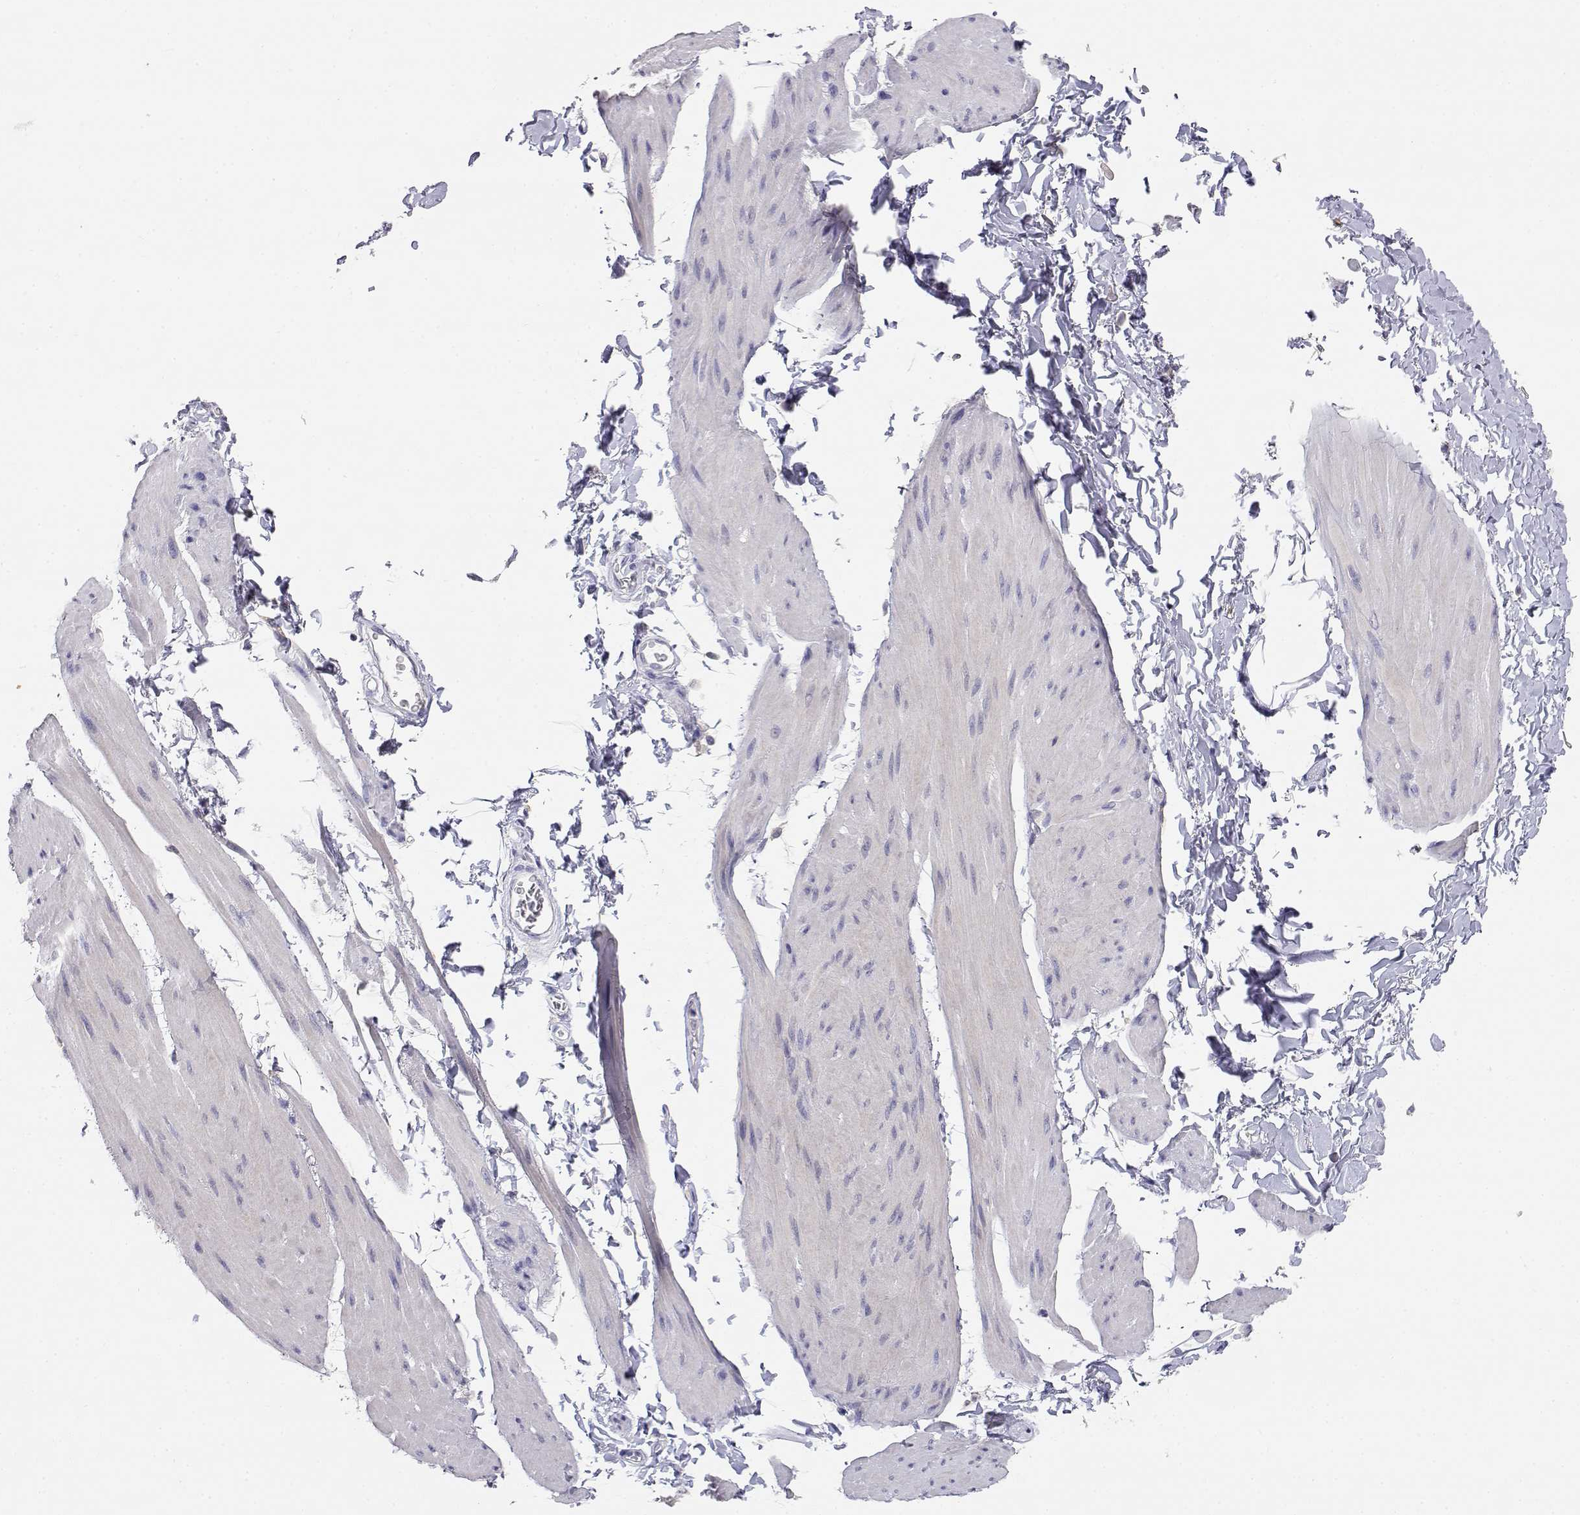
{"staining": {"intensity": "negative", "quantity": "none", "location": "none"}, "tissue": "smooth muscle", "cell_type": "Smooth muscle cells", "image_type": "normal", "snomed": [{"axis": "morphology", "description": "Normal tissue, NOS"}, {"axis": "topography", "description": "Adipose tissue"}, {"axis": "topography", "description": "Smooth muscle"}, {"axis": "topography", "description": "Peripheral nerve tissue"}], "caption": "IHC micrograph of benign smooth muscle: smooth muscle stained with DAB (3,3'-diaminobenzidine) shows no significant protein positivity in smooth muscle cells. (Brightfield microscopy of DAB (3,3'-diaminobenzidine) immunohistochemistry at high magnification).", "gene": "ADA", "patient": {"sex": "male", "age": 83}}